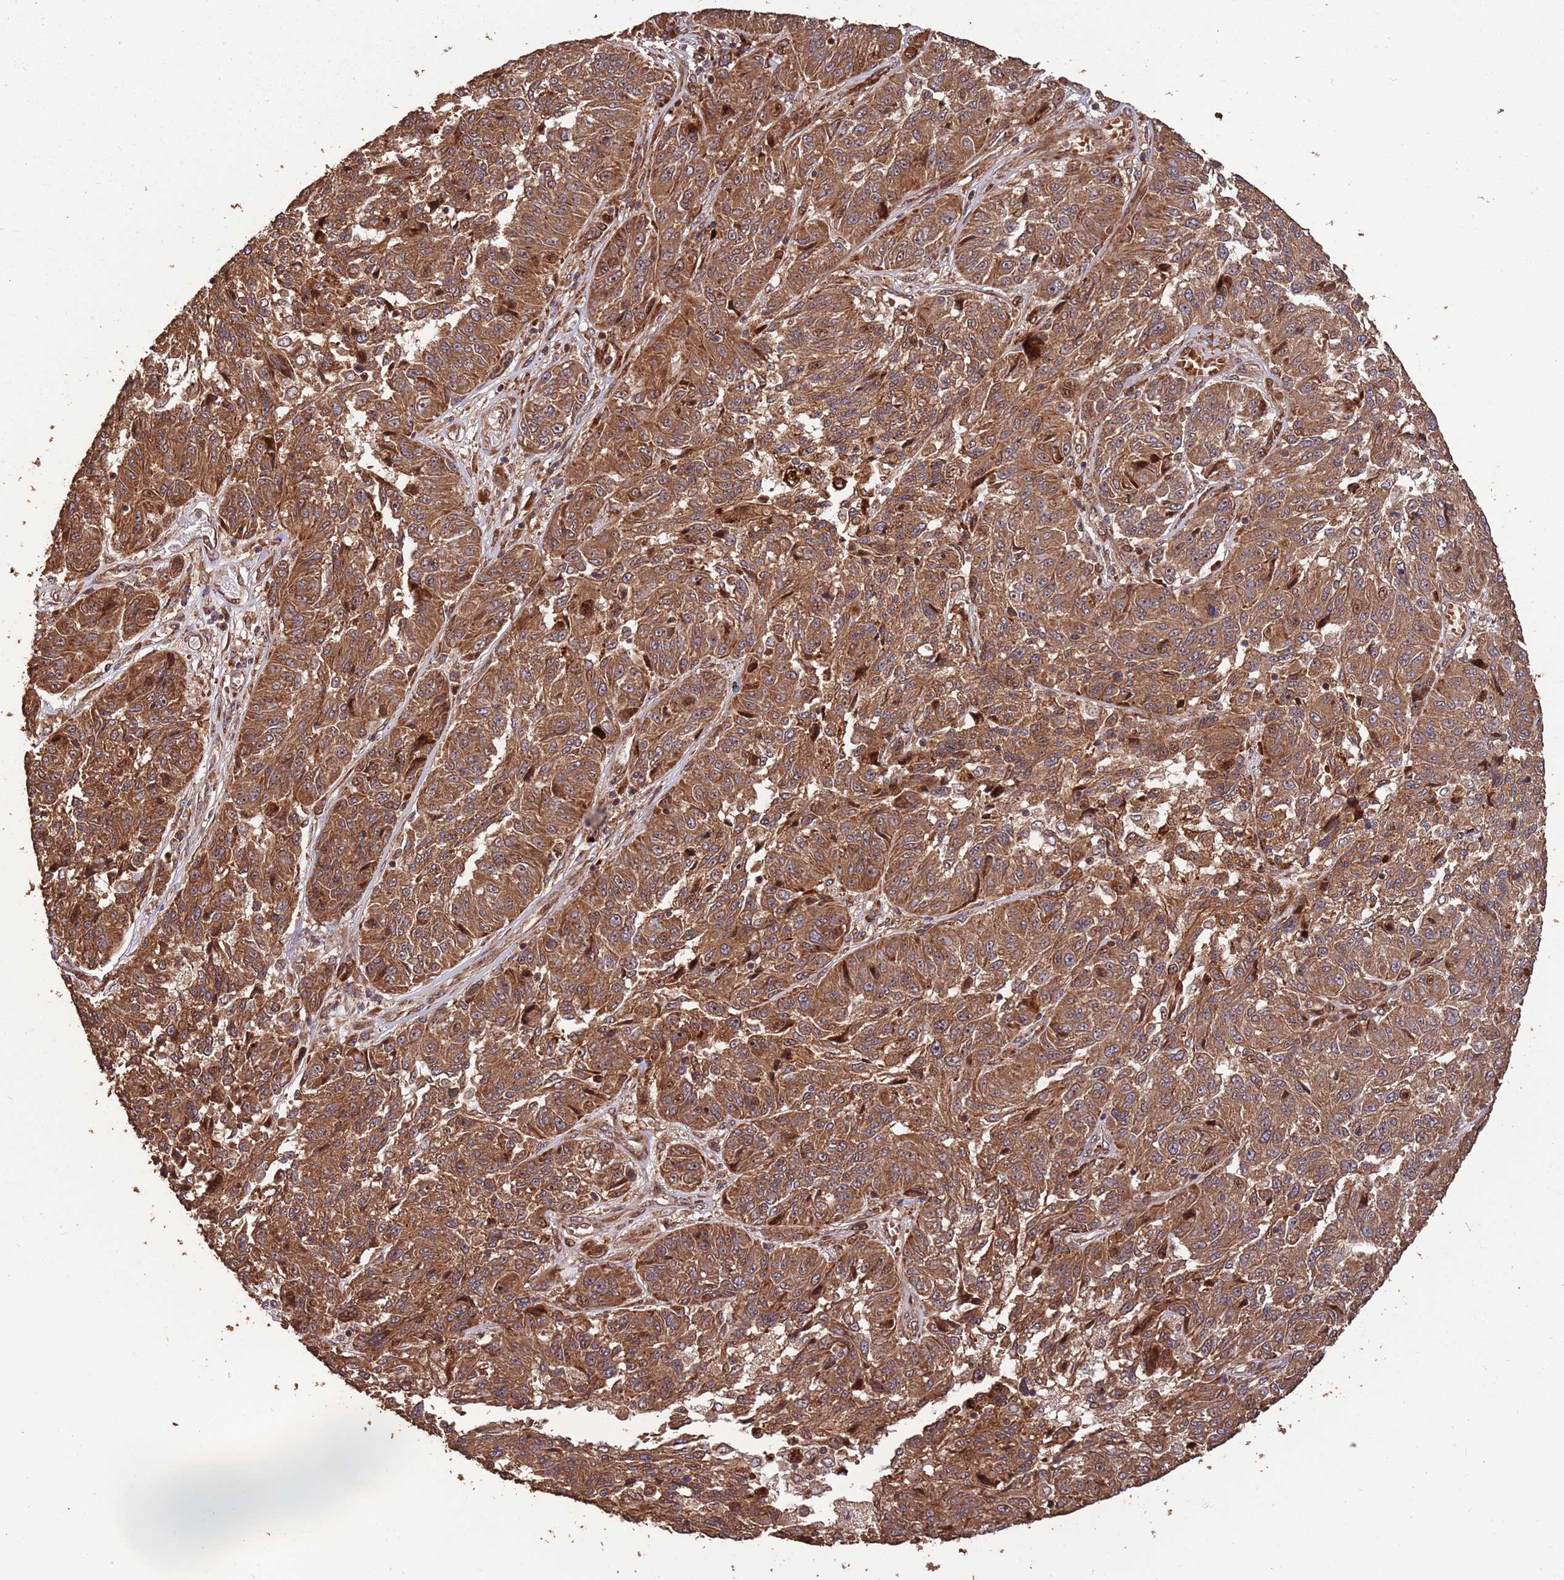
{"staining": {"intensity": "moderate", "quantity": ">75%", "location": "cytoplasmic/membranous"}, "tissue": "melanoma", "cell_type": "Tumor cells", "image_type": "cancer", "snomed": [{"axis": "morphology", "description": "Malignant melanoma, NOS"}, {"axis": "topography", "description": "Skin"}], "caption": "Melanoma stained for a protein demonstrates moderate cytoplasmic/membranous positivity in tumor cells.", "gene": "ZNF428", "patient": {"sex": "male", "age": 53}}